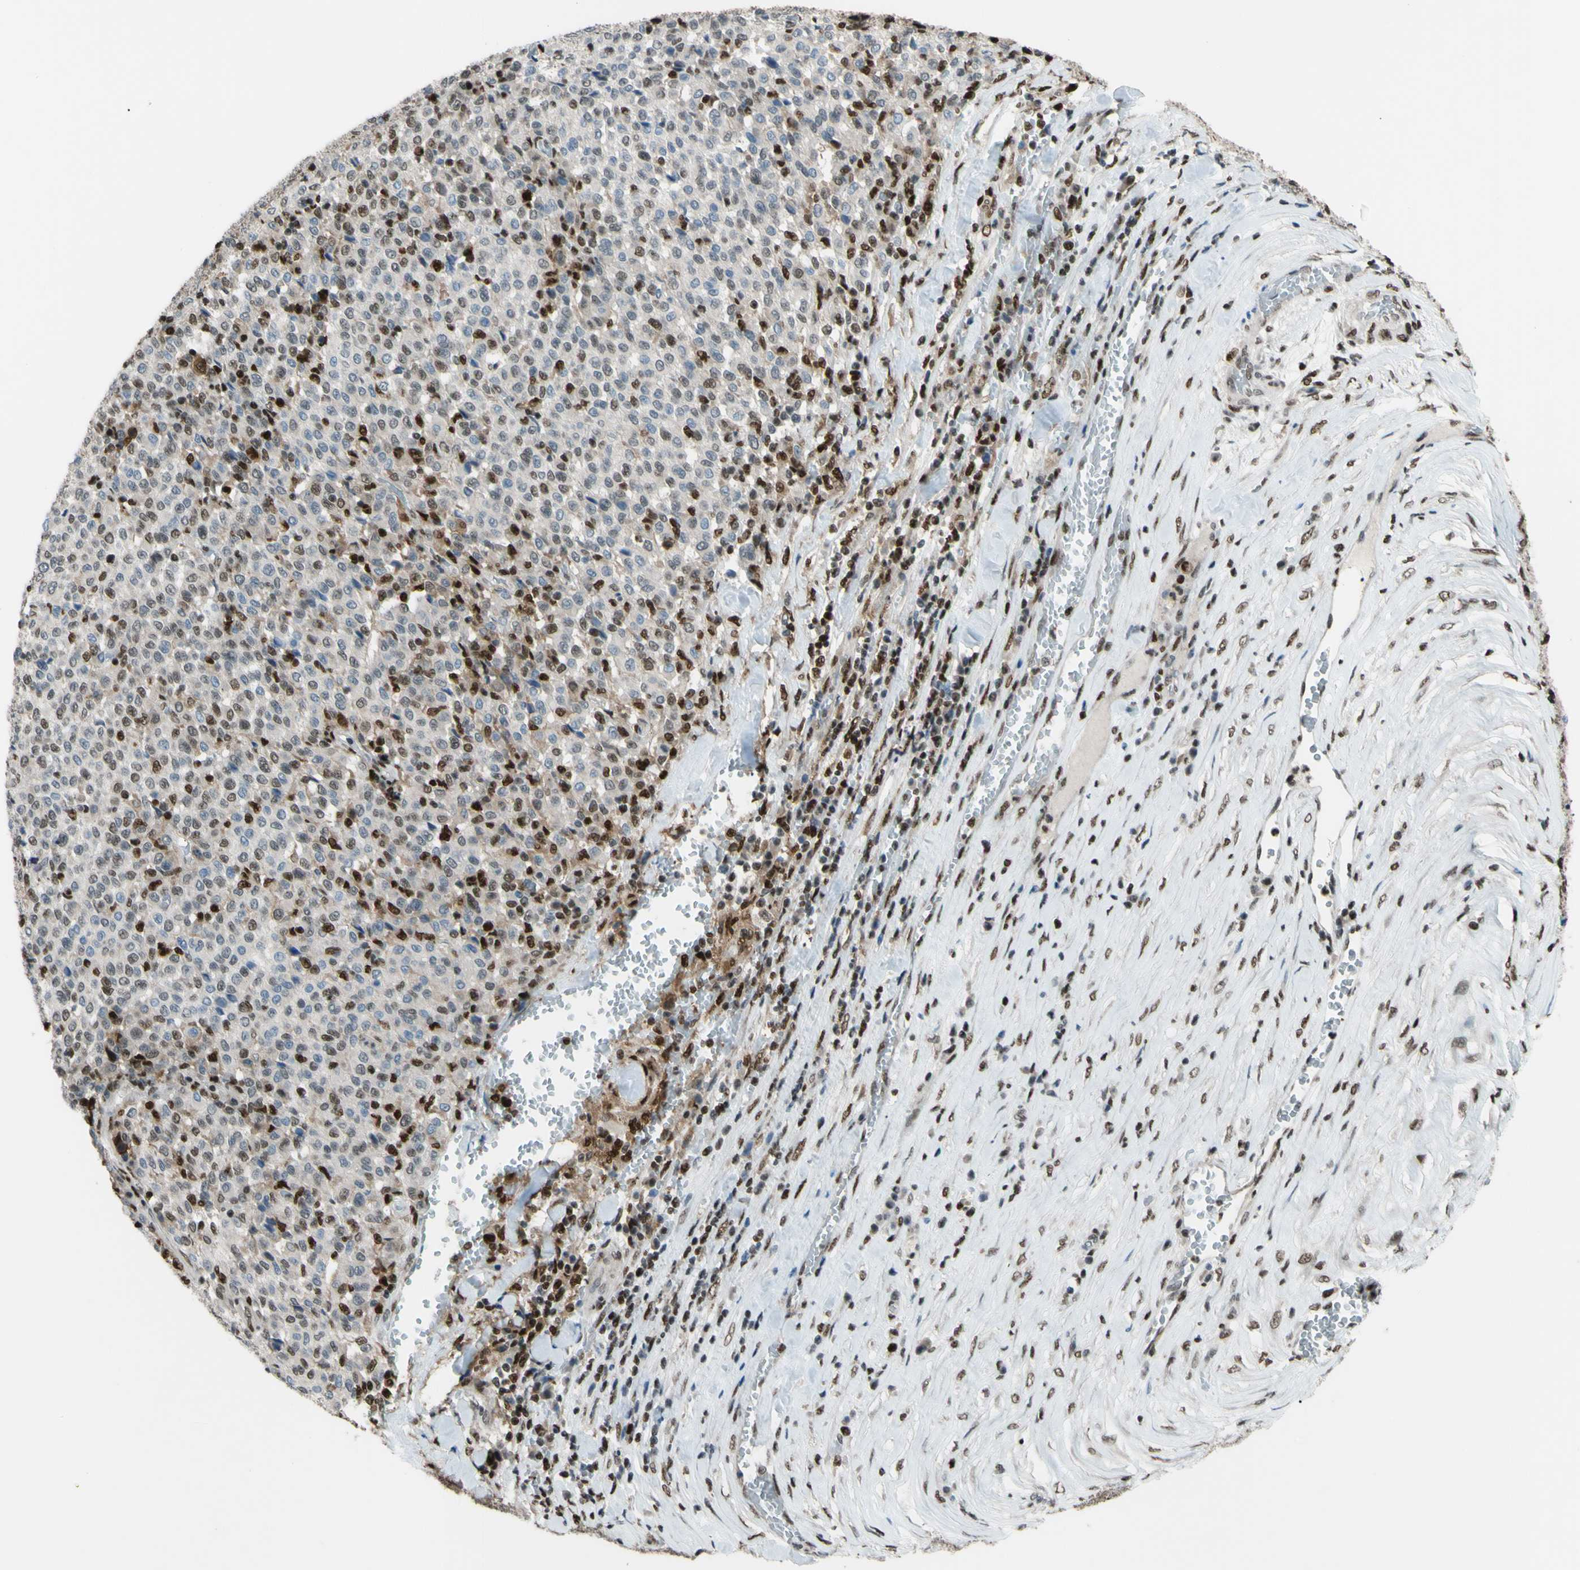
{"staining": {"intensity": "strong", "quantity": "<25%", "location": "cytoplasmic/membranous,nuclear"}, "tissue": "melanoma", "cell_type": "Tumor cells", "image_type": "cancer", "snomed": [{"axis": "morphology", "description": "Malignant melanoma, Metastatic site"}, {"axis": "topography", "description": "Pancreas"}], "caption": "Immunohistochemistry (IHC) (DAB (3,3'-diaminobenzidine)) staining of malignant melanoma (metastatic site) exhibits strong cytoplasmic/membranous and nuclear protein staining in about <25% of tumor cells.", "gene": "FKBP5", "patient": {"sex": "female", "age": 30}}